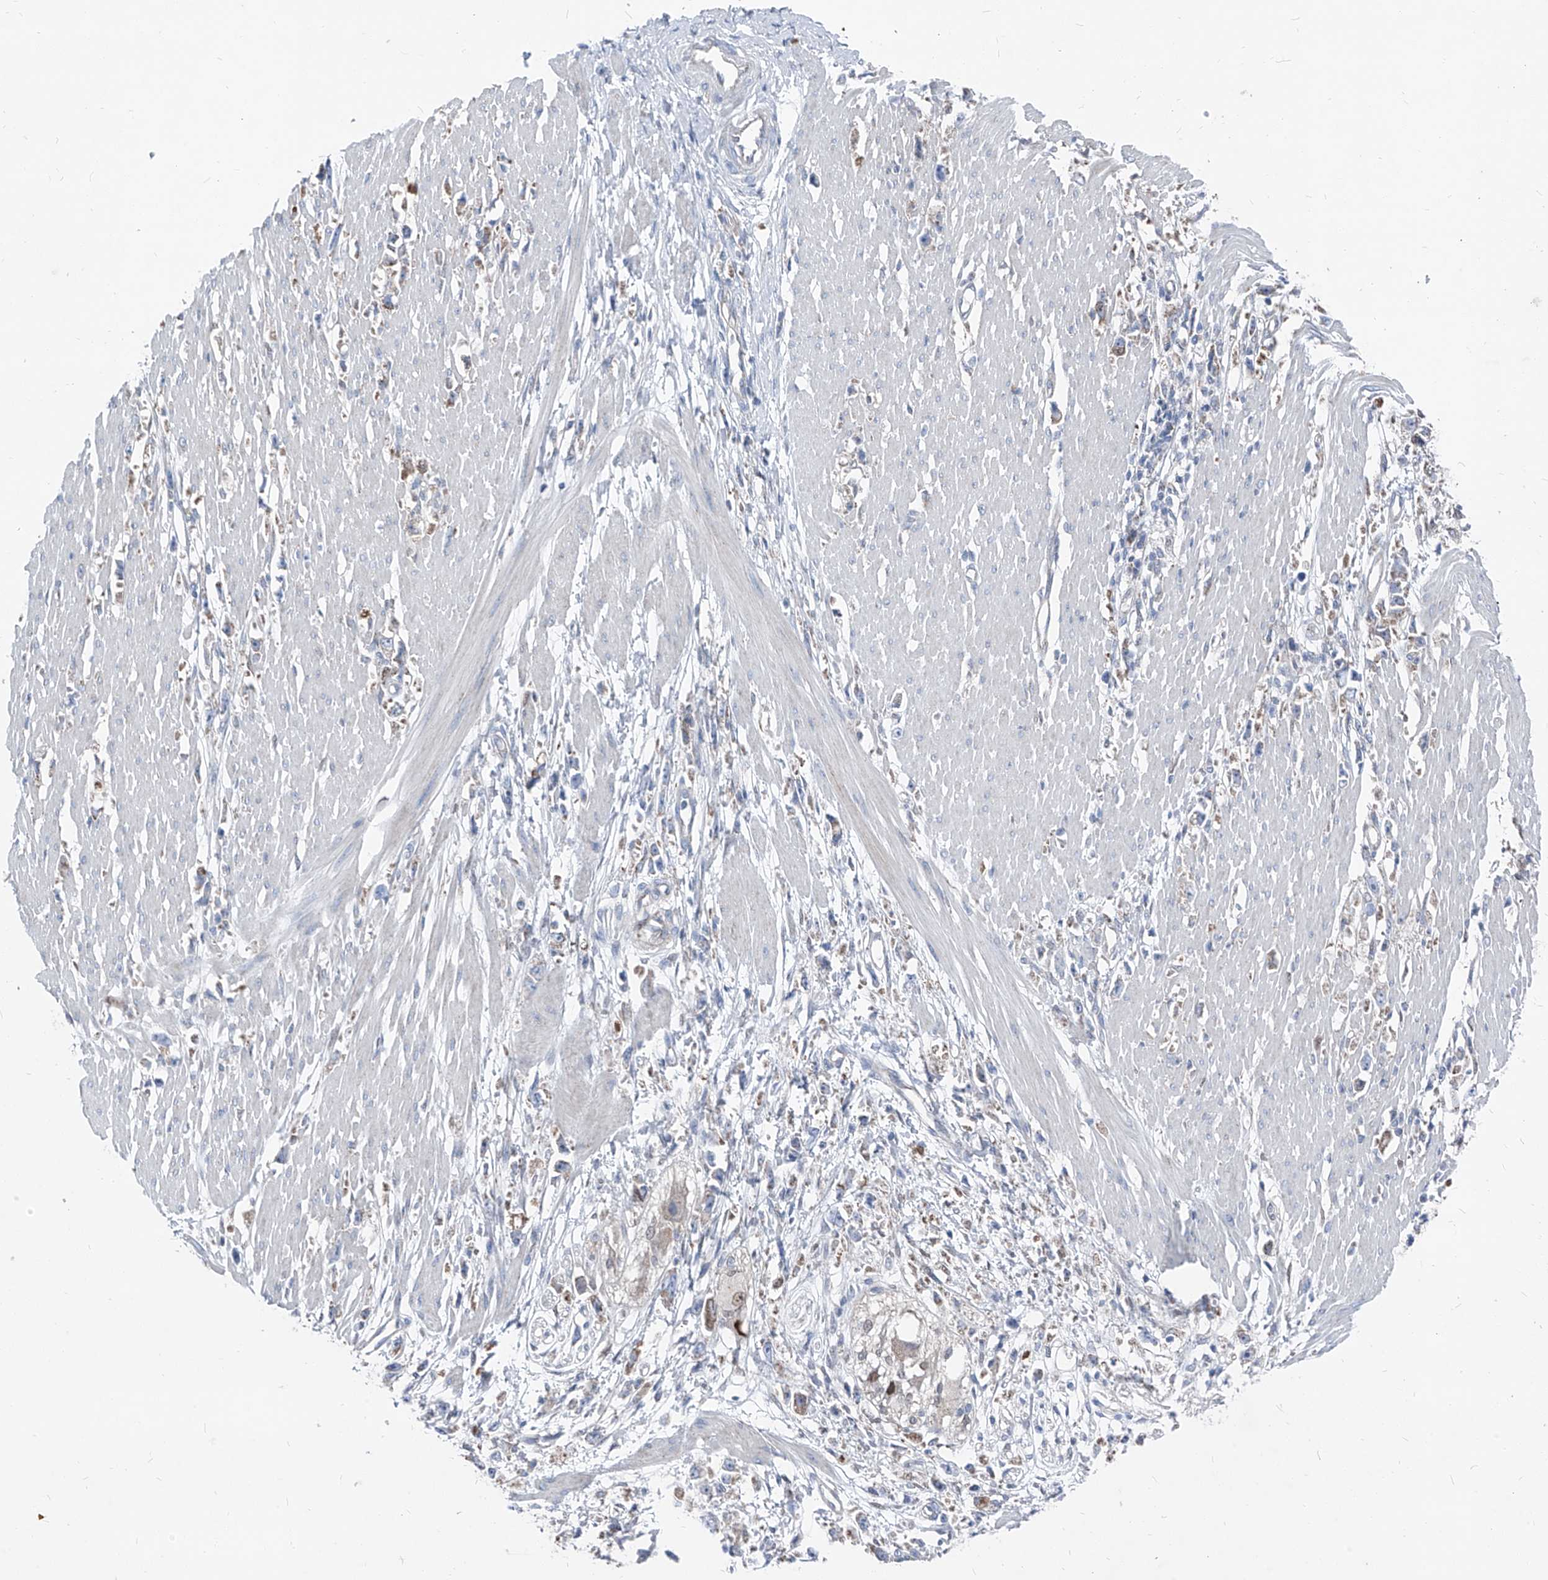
{"staining": {"intensity": "negative", "quantity": "none", "location": "none"}, "tissue": "stomach cancer", "cell_type": "Tumor cells", "image_type": "cancer", "snomed": [{"axis": "morphology", "description": "Adenocarcinoma, NOS"}, {"axis": "topography", "description": "Stomach"}], "caption": "This histopathology image is of adenocarcinoma (stomach) stained with immunohistochemistry to label a protein in brown with the nuclei are counter-stained blue. There is no expression in tumor cells.", "gene": "AGPS", "patient": {"sex": "female", "age": 59}}